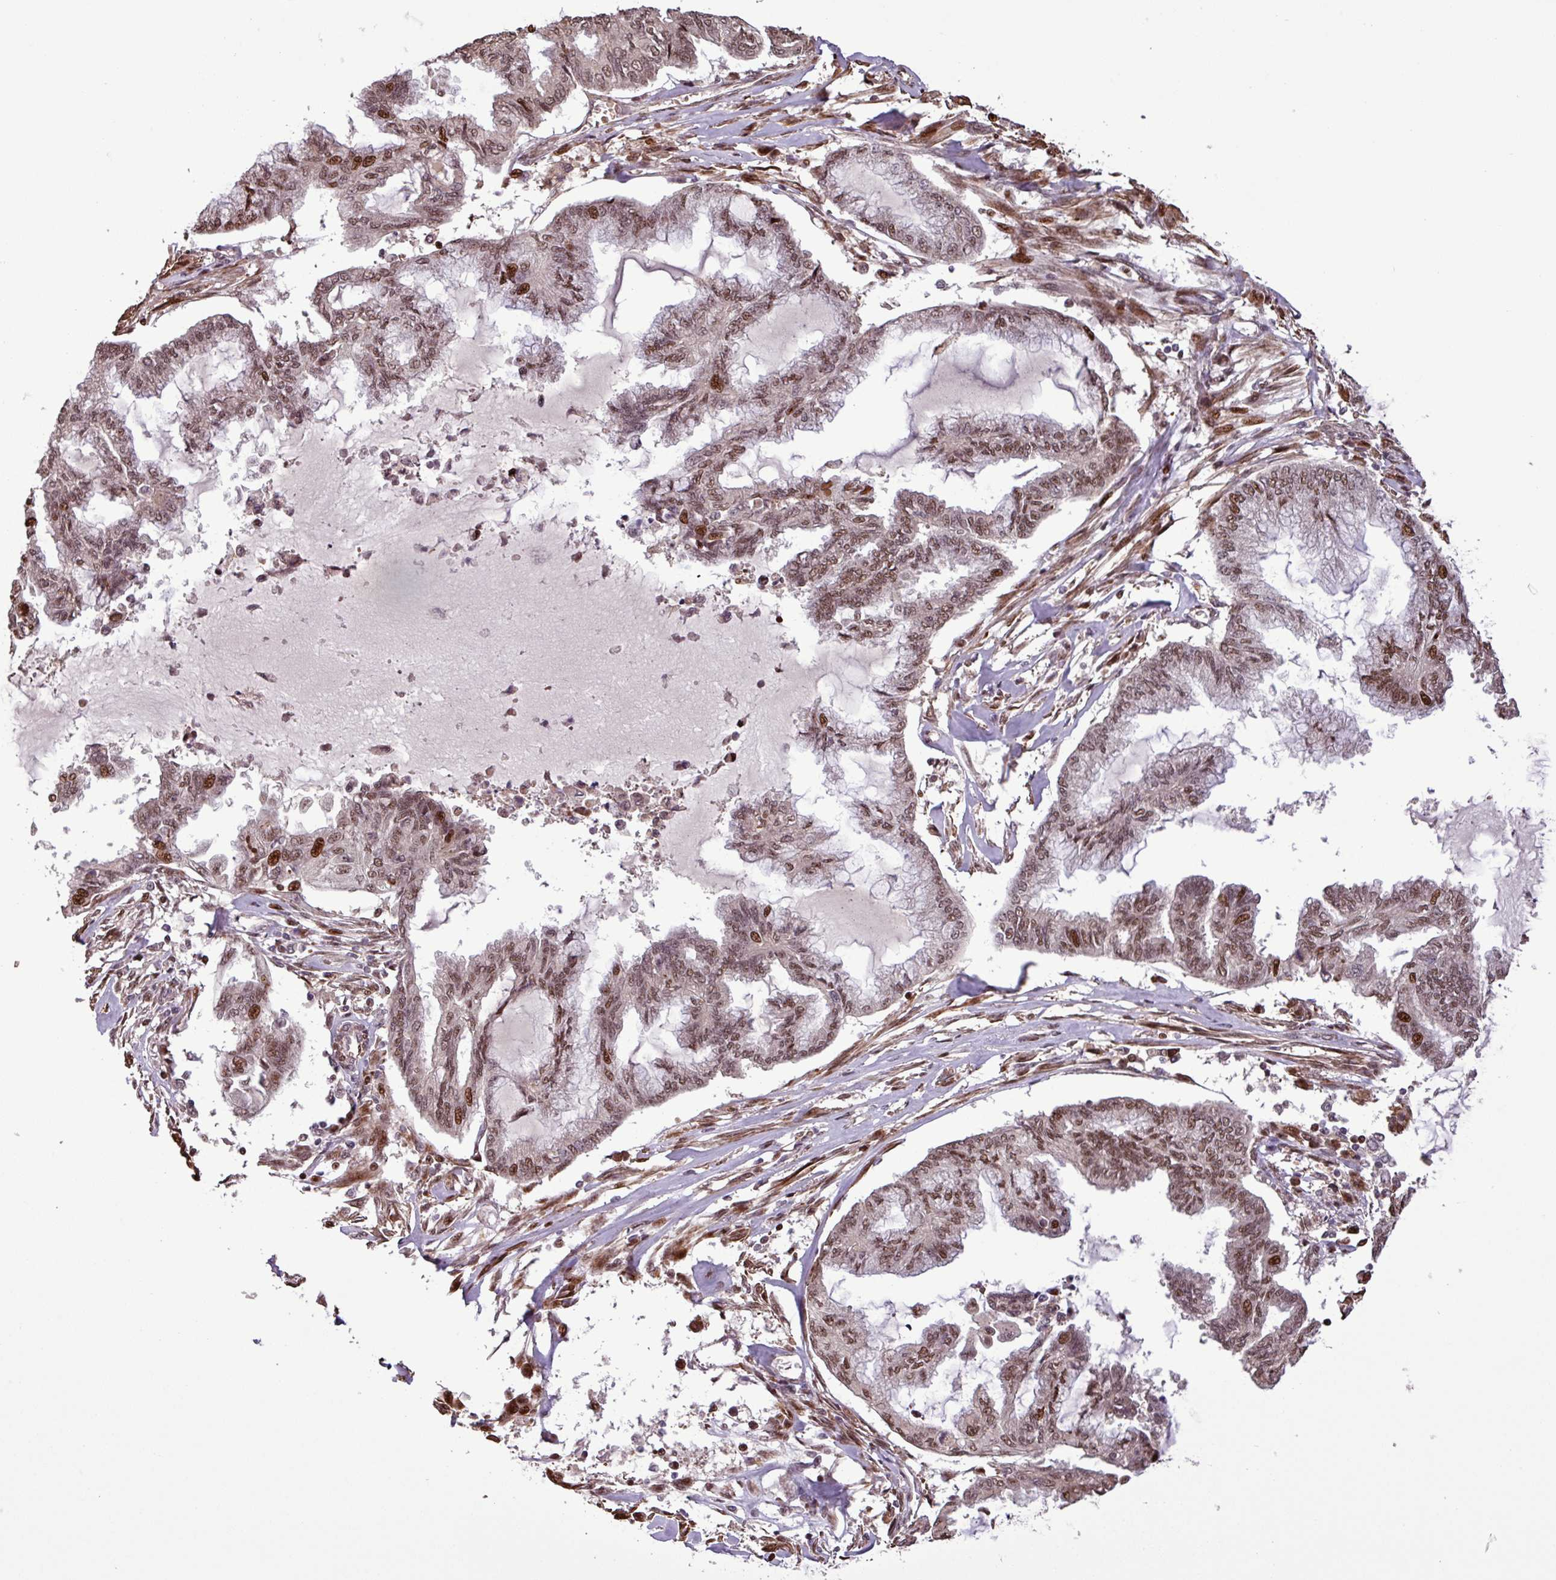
{"staining": {"intensity": "moderate", "quantity": ">75%", "location": "nuclear"}, "tissue": "endometrial cancer", "cell_type": "Tumor cells", "image_type": "cancer", "snomed": [{"axis": "morphology", "description": "Adenocarcinoma, NOS"}, {"axis": "topography", "description": "Endometrium"}], "caption": "Endometrial cancer (adenocarcinoma) tissue reveals moderate nuclear staining in about >75% of tumor cells, visualized by immunohistochemistry. (Brightfield microscopy of DAB IHC at high magnification).", "gene": "SLC22A24", "patient": {"sex": "female", "age": 86}}